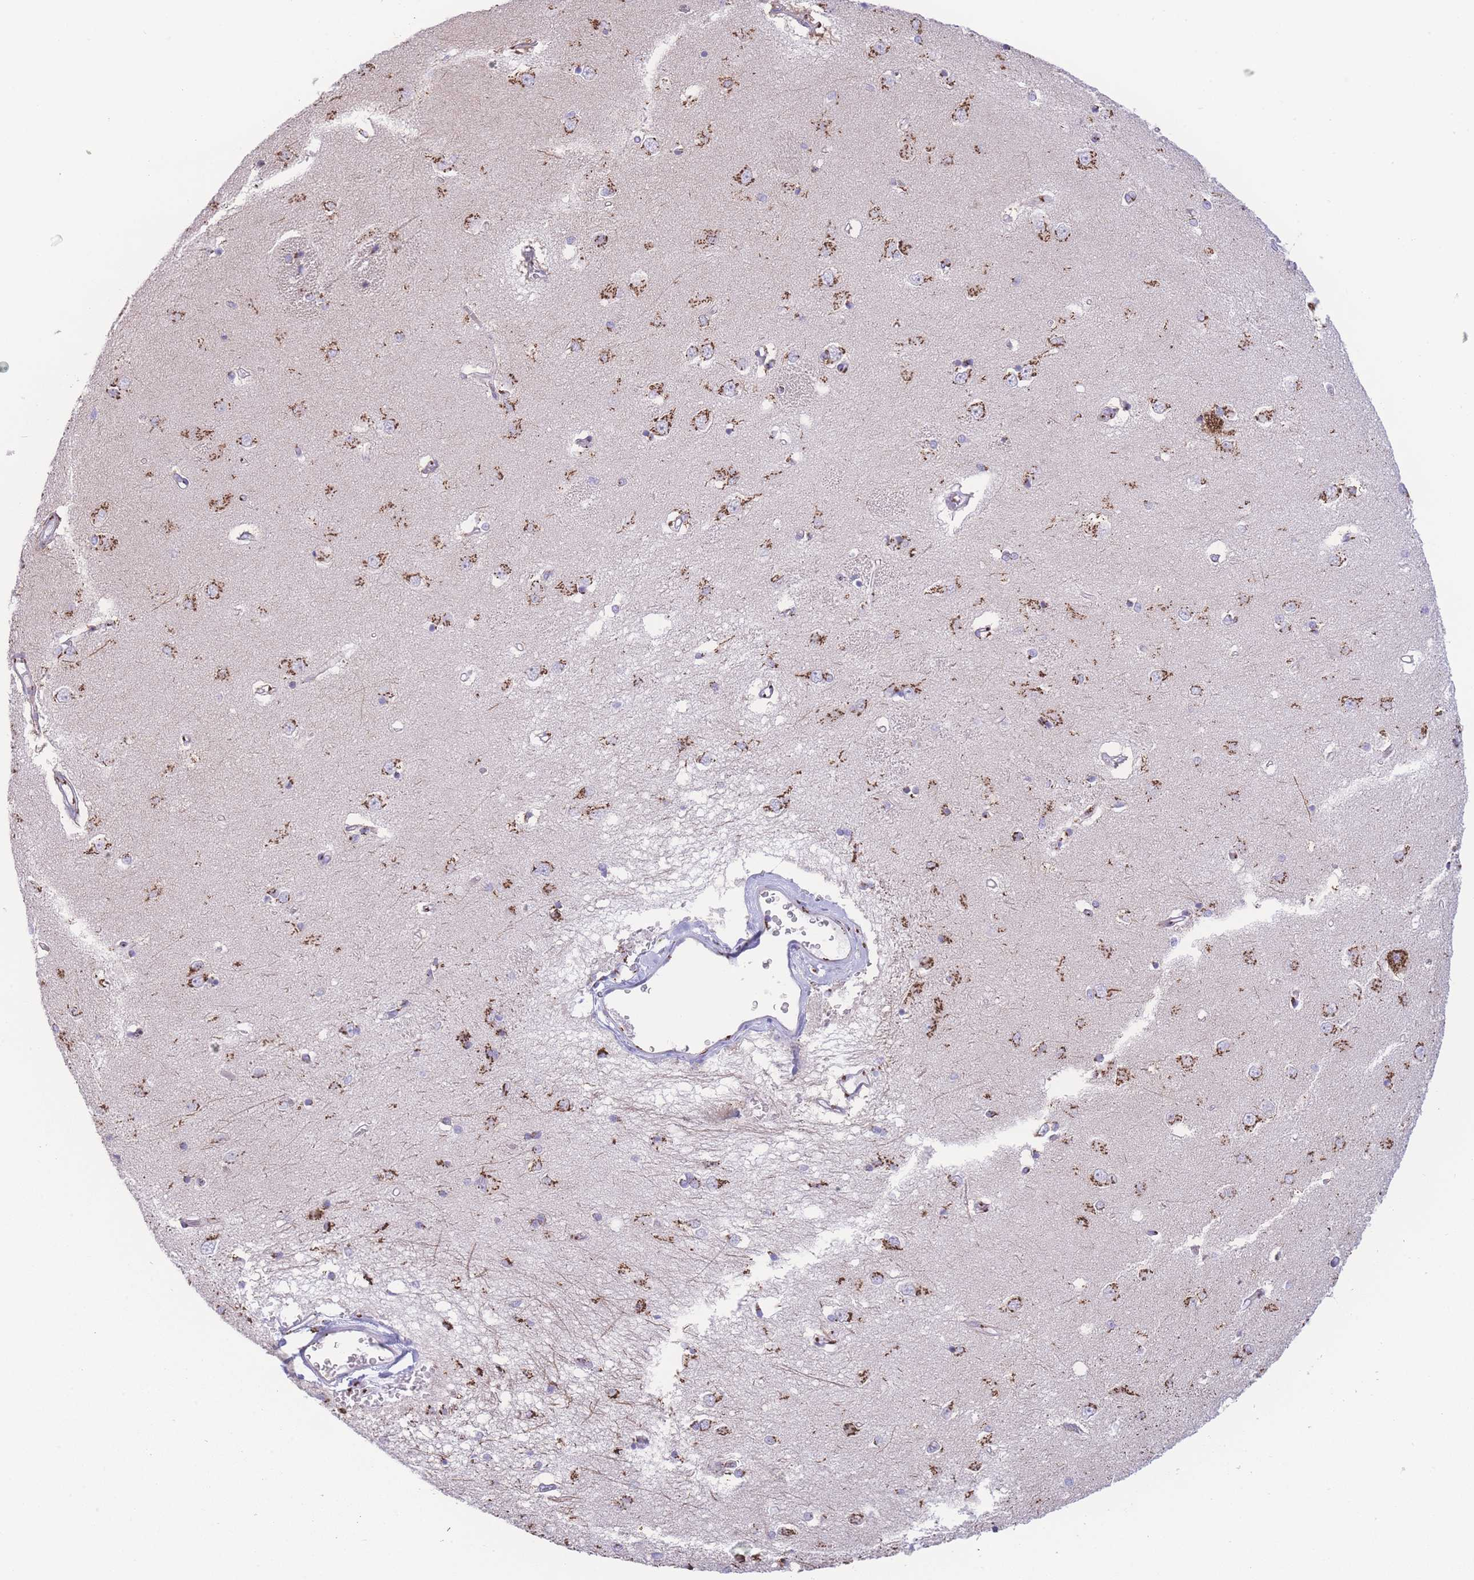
{"staining": {"intensity": "moderate", "quantity": ">75%", "location": "cytoplasmic/membranous"}, "tissue": "caudate", "cell_type": "Glial cells", "image_type": "normal", "snomed": [{"axis": "morphology", "description": "Normal tissue, NOS"}, {"axis": "topography", "description": "Lateral ventricle wall"}], "caption": "Immunohistochemistry staining of unremarkable caudate, which shows medium levels of moderate cytoplasmic/membranous positivity in about >75% of glial cells indicating moderate cytoplasmic/membranous protein staining. The staining was performed using DAB (3,3'-diaminobenzidine) (brown) for protein detection and nuclei were counterstained in hematoxylin (blue).", "gene": "GOLM2", "patient": {"sex": "male", "age": 37}}